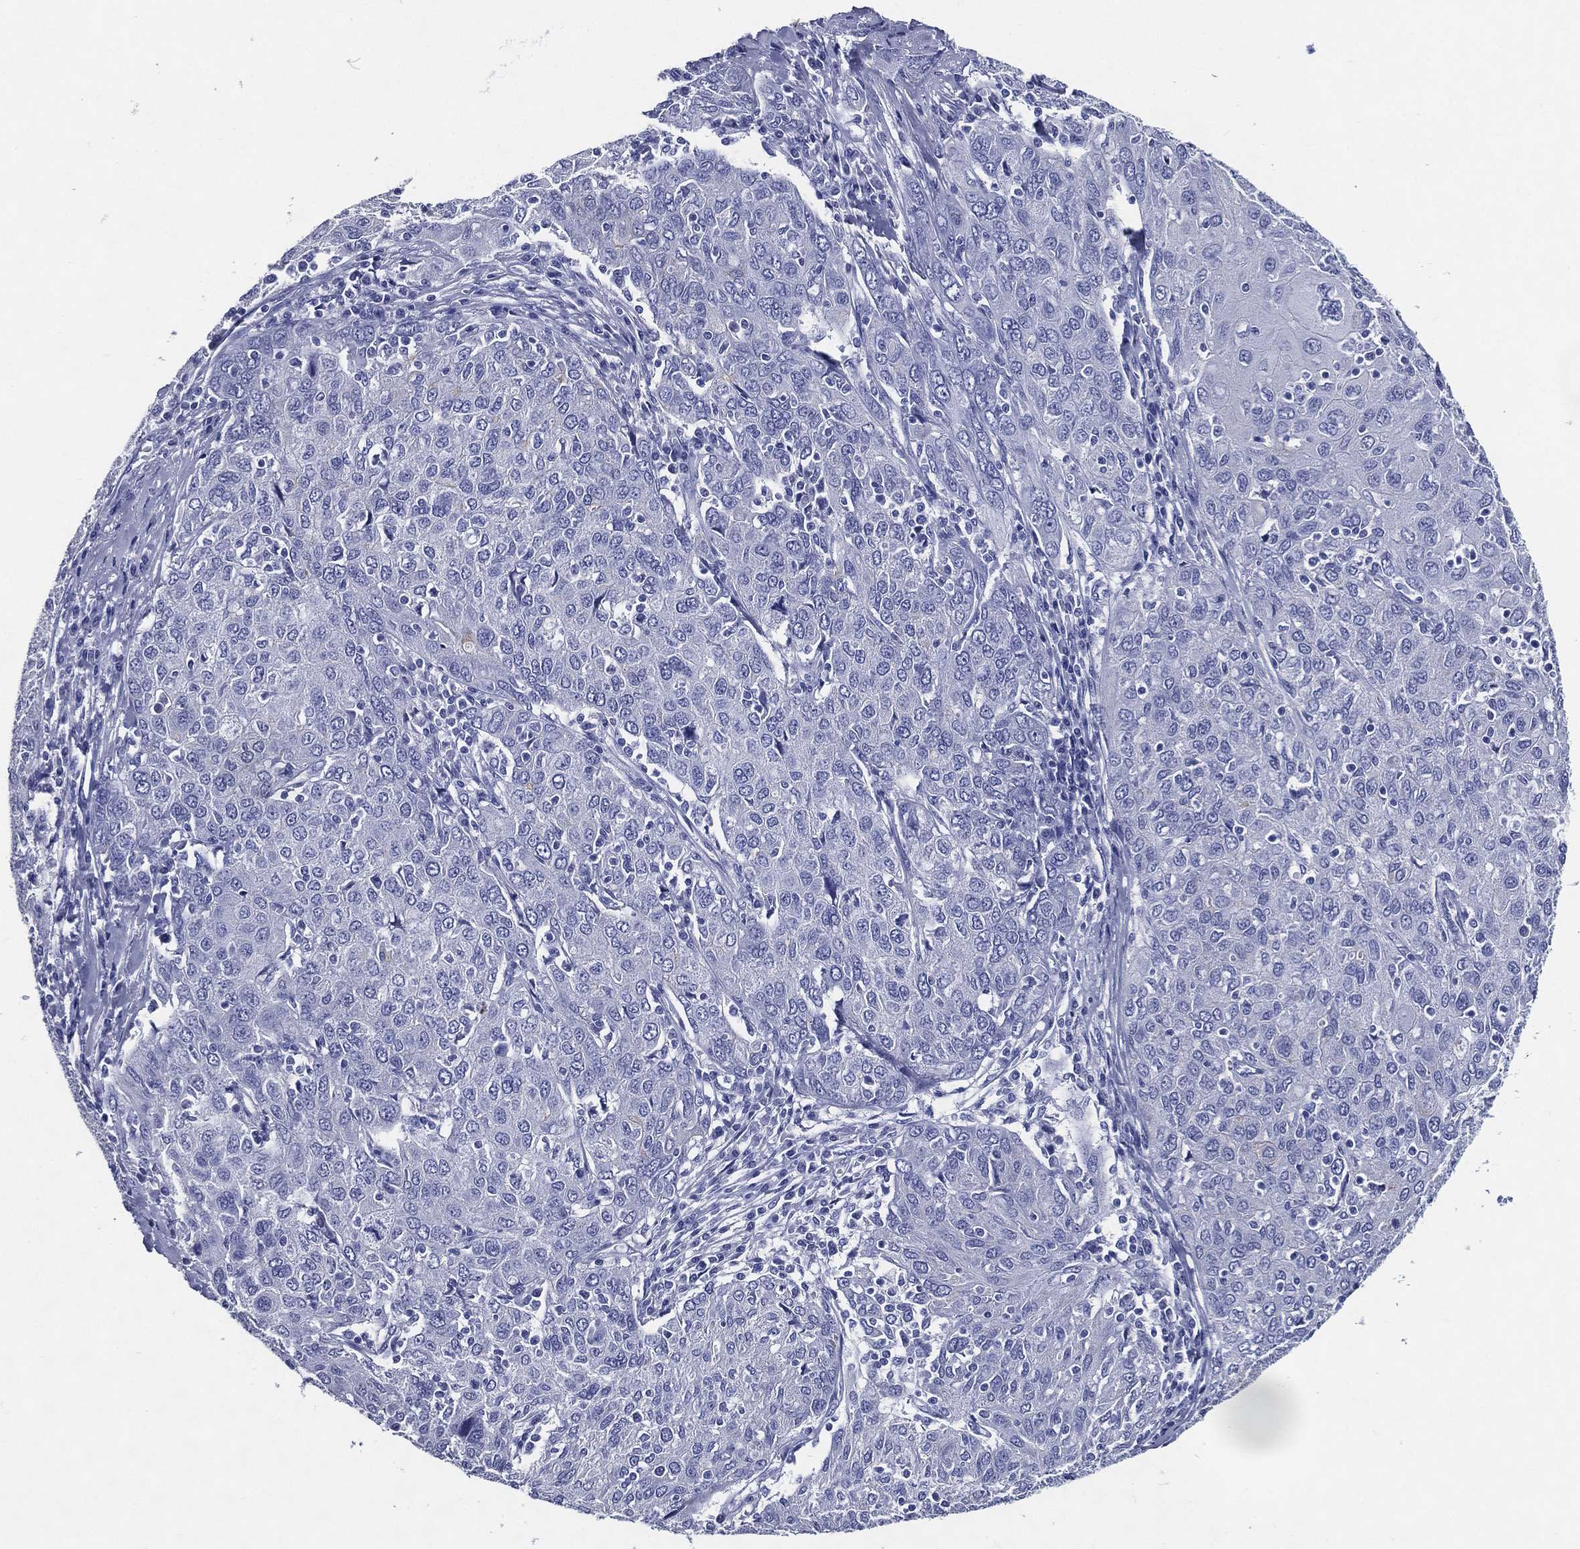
{"staining": {"intensity": "negative", "quantity": "none", "location": "none"}, "tissue": "ovarian cancer", "cell_type": "Tumor cells", "image_type": "cancer", "snomed": [{"axis": "morphology", "description": "Carcinoma, endometroid"}, {"axis": "topography", "description": "Ovary"}], "caption": "A histopathology image of ovarian endometroid carcinoma stained for a protein exhibits no brown staining in tumor cells.", "gene": "ACE2", "patient": {"sex": "female", "age": 50}}